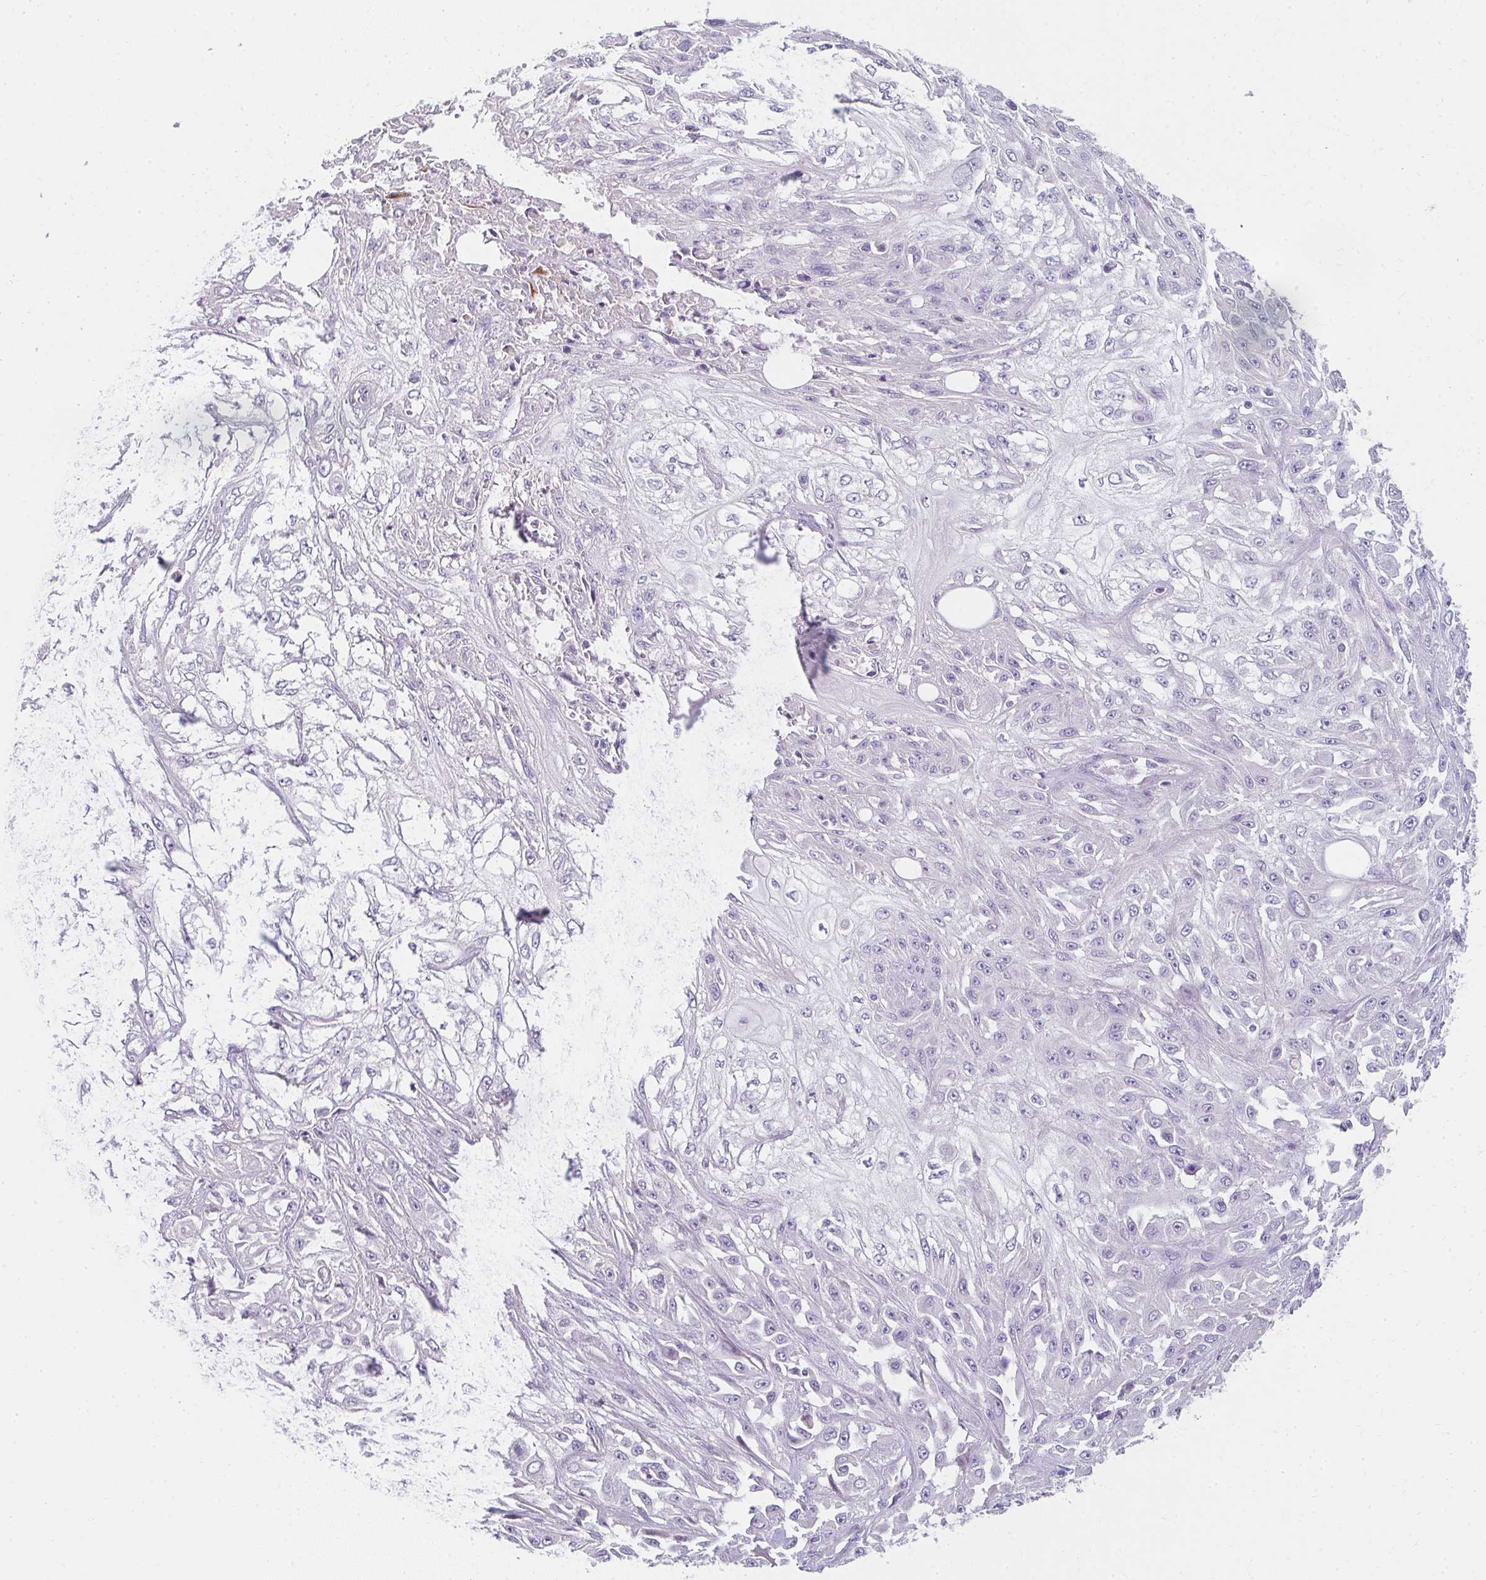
{"staining": {"intensity": "negative", "quantity": "none", "location": "none"}, "tissue": "skin cancer", "cell_type": "Tumor cells", "image_type": "cancer", "snomed": [{"axis": "morphology", "description": "Squamous cell carcinoma, NOS"}, {"axis": "morphology", "description": "Squamous cell carcinoma, metastatic, NOS"}, {"axis": "topography", "description": "Skin"}, {"axis": "topography", "description": "Lymph node"}], "caption": "Human squamous cell carcinoma (skin) stained for a protein using IHC exhibits no staining in tumor cells.", "gene": "PPP1R3G", "patient": {"sex": "male", "age": 75}}